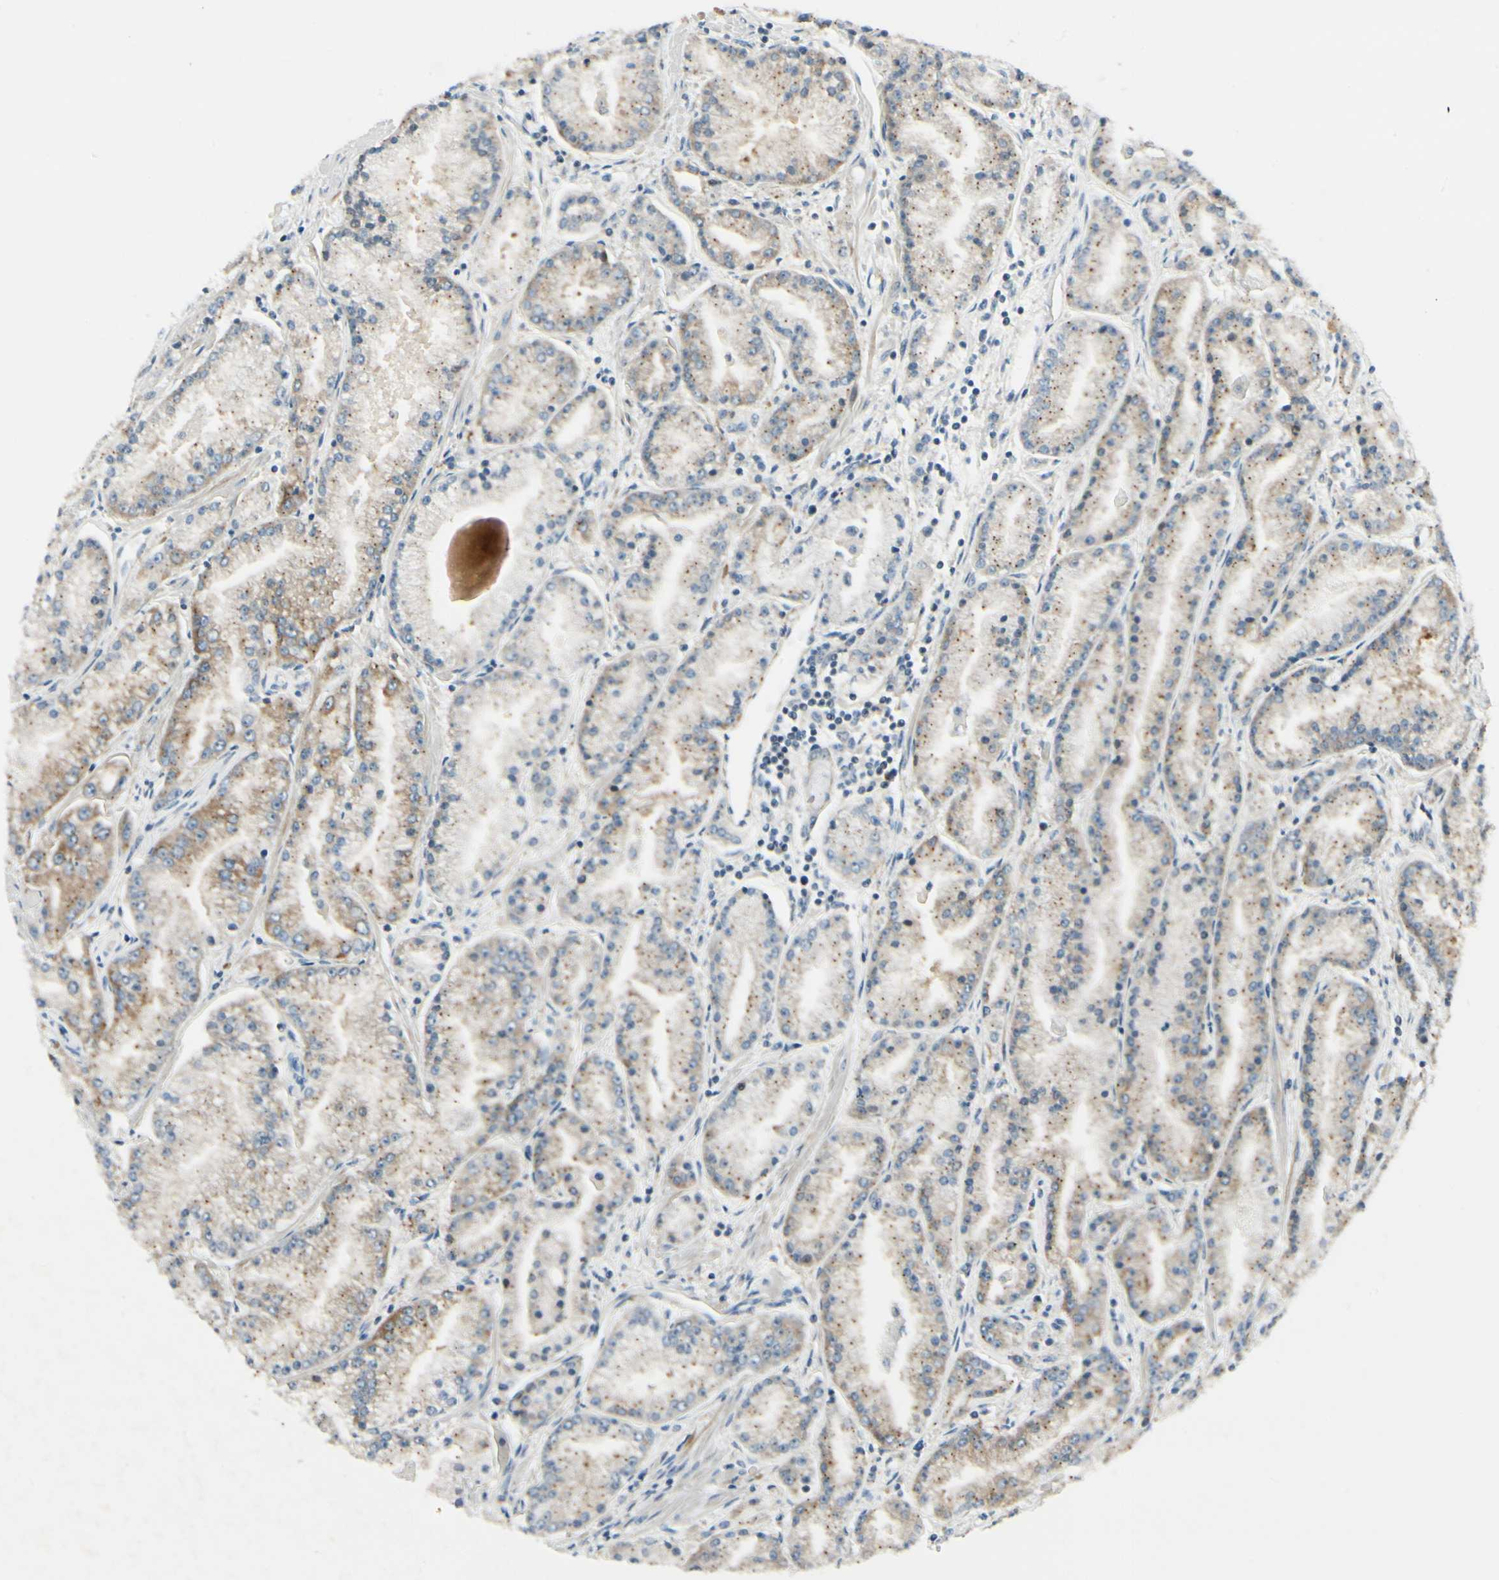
{"staining": {"intensity": "weak", "quantity": ">75%", "location": "cytoplasmic/membranous"}, "tissue": "prostate cancer", "cell_type": "Tumor cells", "image_type": "cancer", "snomed": [{"axis": "morphology", "description": "Adenocarcinoma, High grade"}, {"axis": "topography", "description": "Prostate"}], "caption": "This photomicrograph demonstrates prostate adenocarcinoma (high-grade) stained with immunohistochemistry (IHC) to label a protein in brown. The cytoplasmic/membranous of tumor cells show weak positivity for the protein. Nuclei are counter-stained blue.", "gene": "MANSC1", "patient": {"sex": "male", "age": 61}}